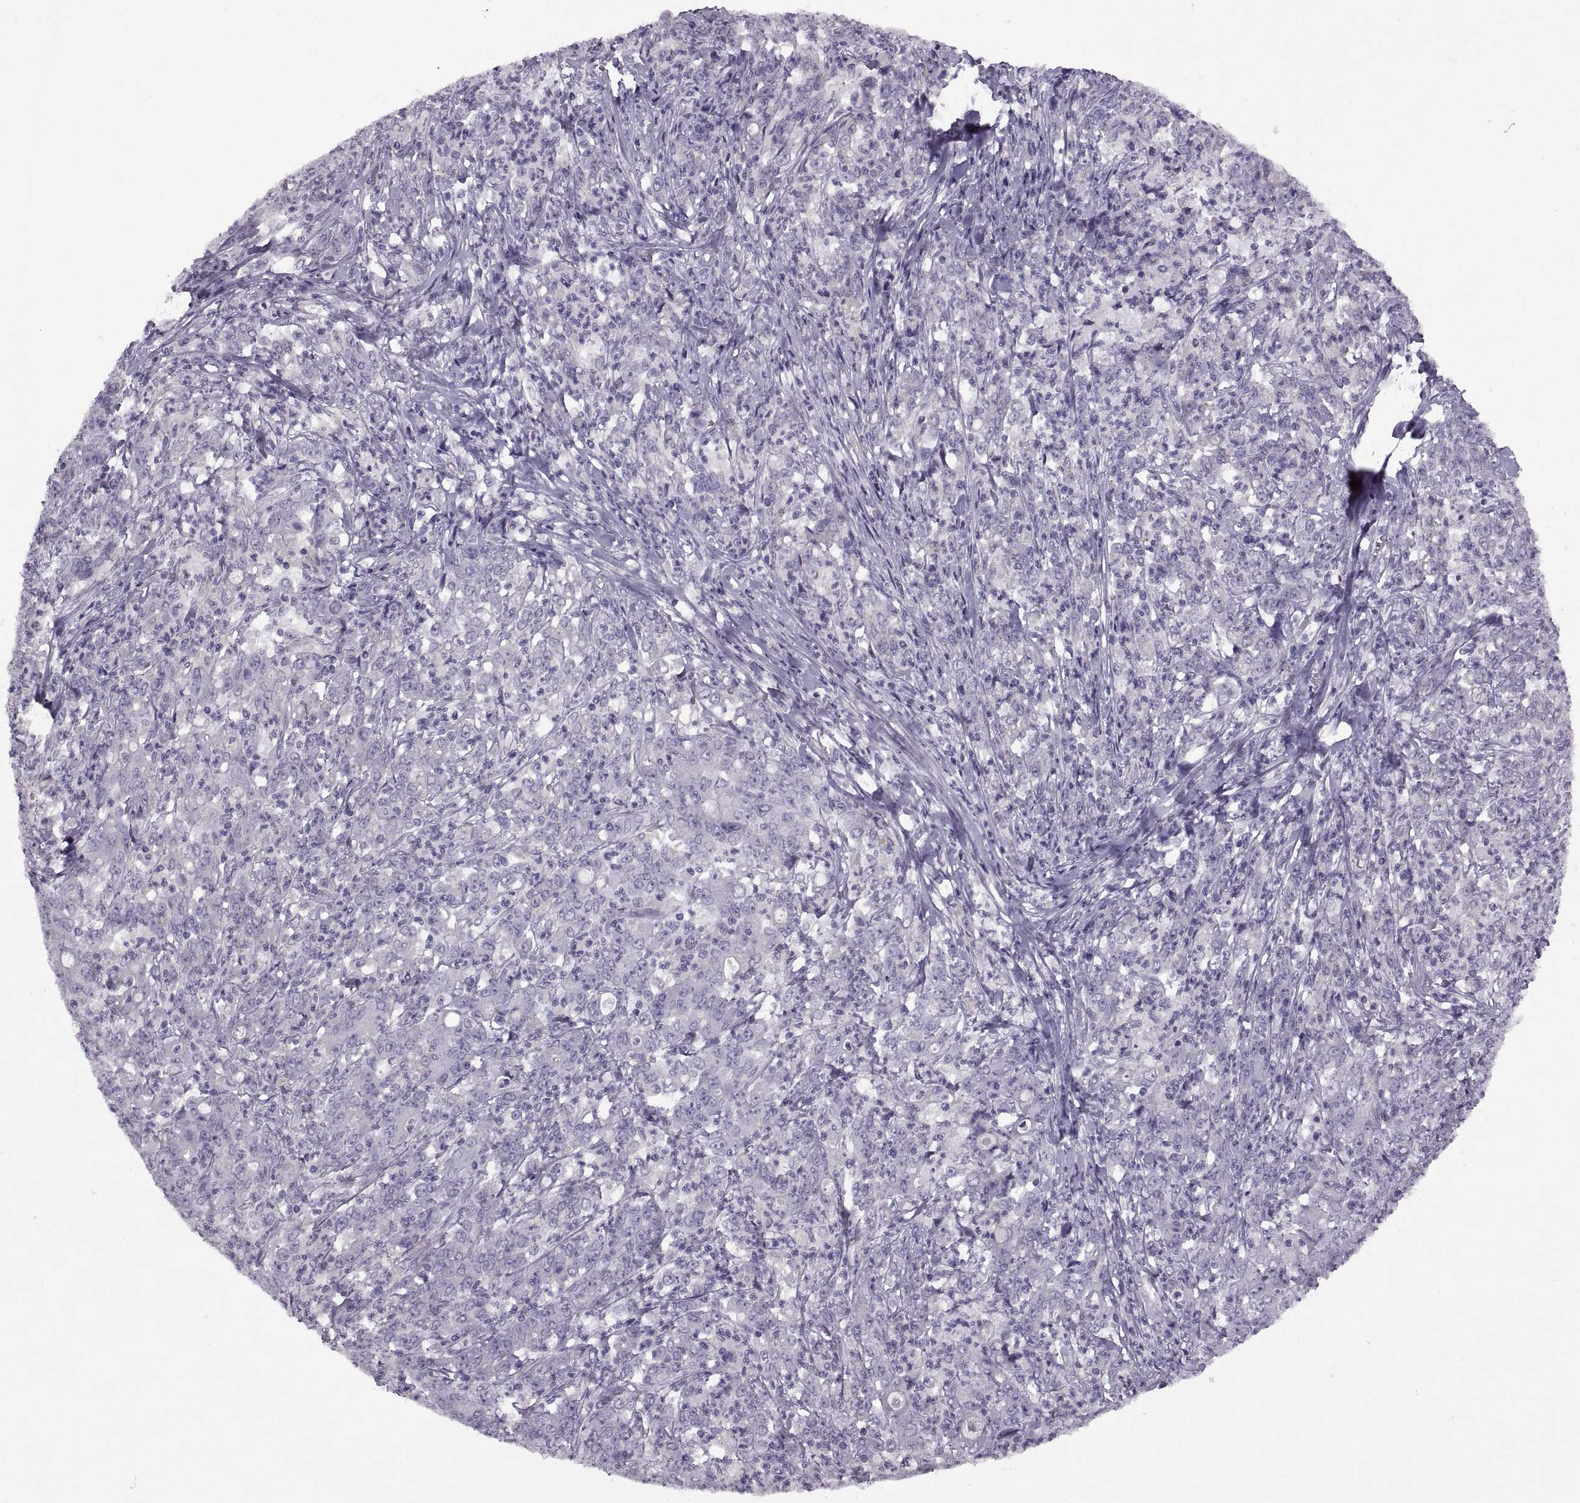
{"staining": {"intensity": "negative", "quantity": "none", "location": "none"}, "tissue": "stomach cancer", "cell_type": "Tumor cells", "image_type": "cancer", "snomed": [{"axis": "morphology", "description": "Adenocarcinoma, NOS"}, {"axis": "topography", "description": "Stomach, lower"}], "caption": "Stomach cancer was stained to show a protein in brown. There is no significant staining in tumor cells. The staining is performed using DAB (3,3'-diaminobenzidine) brown chromogen with nuclei counter-stained in using hematoxylin.", "gene": "RSPH6A", "patient": {"sex": "female", "age": 71}}